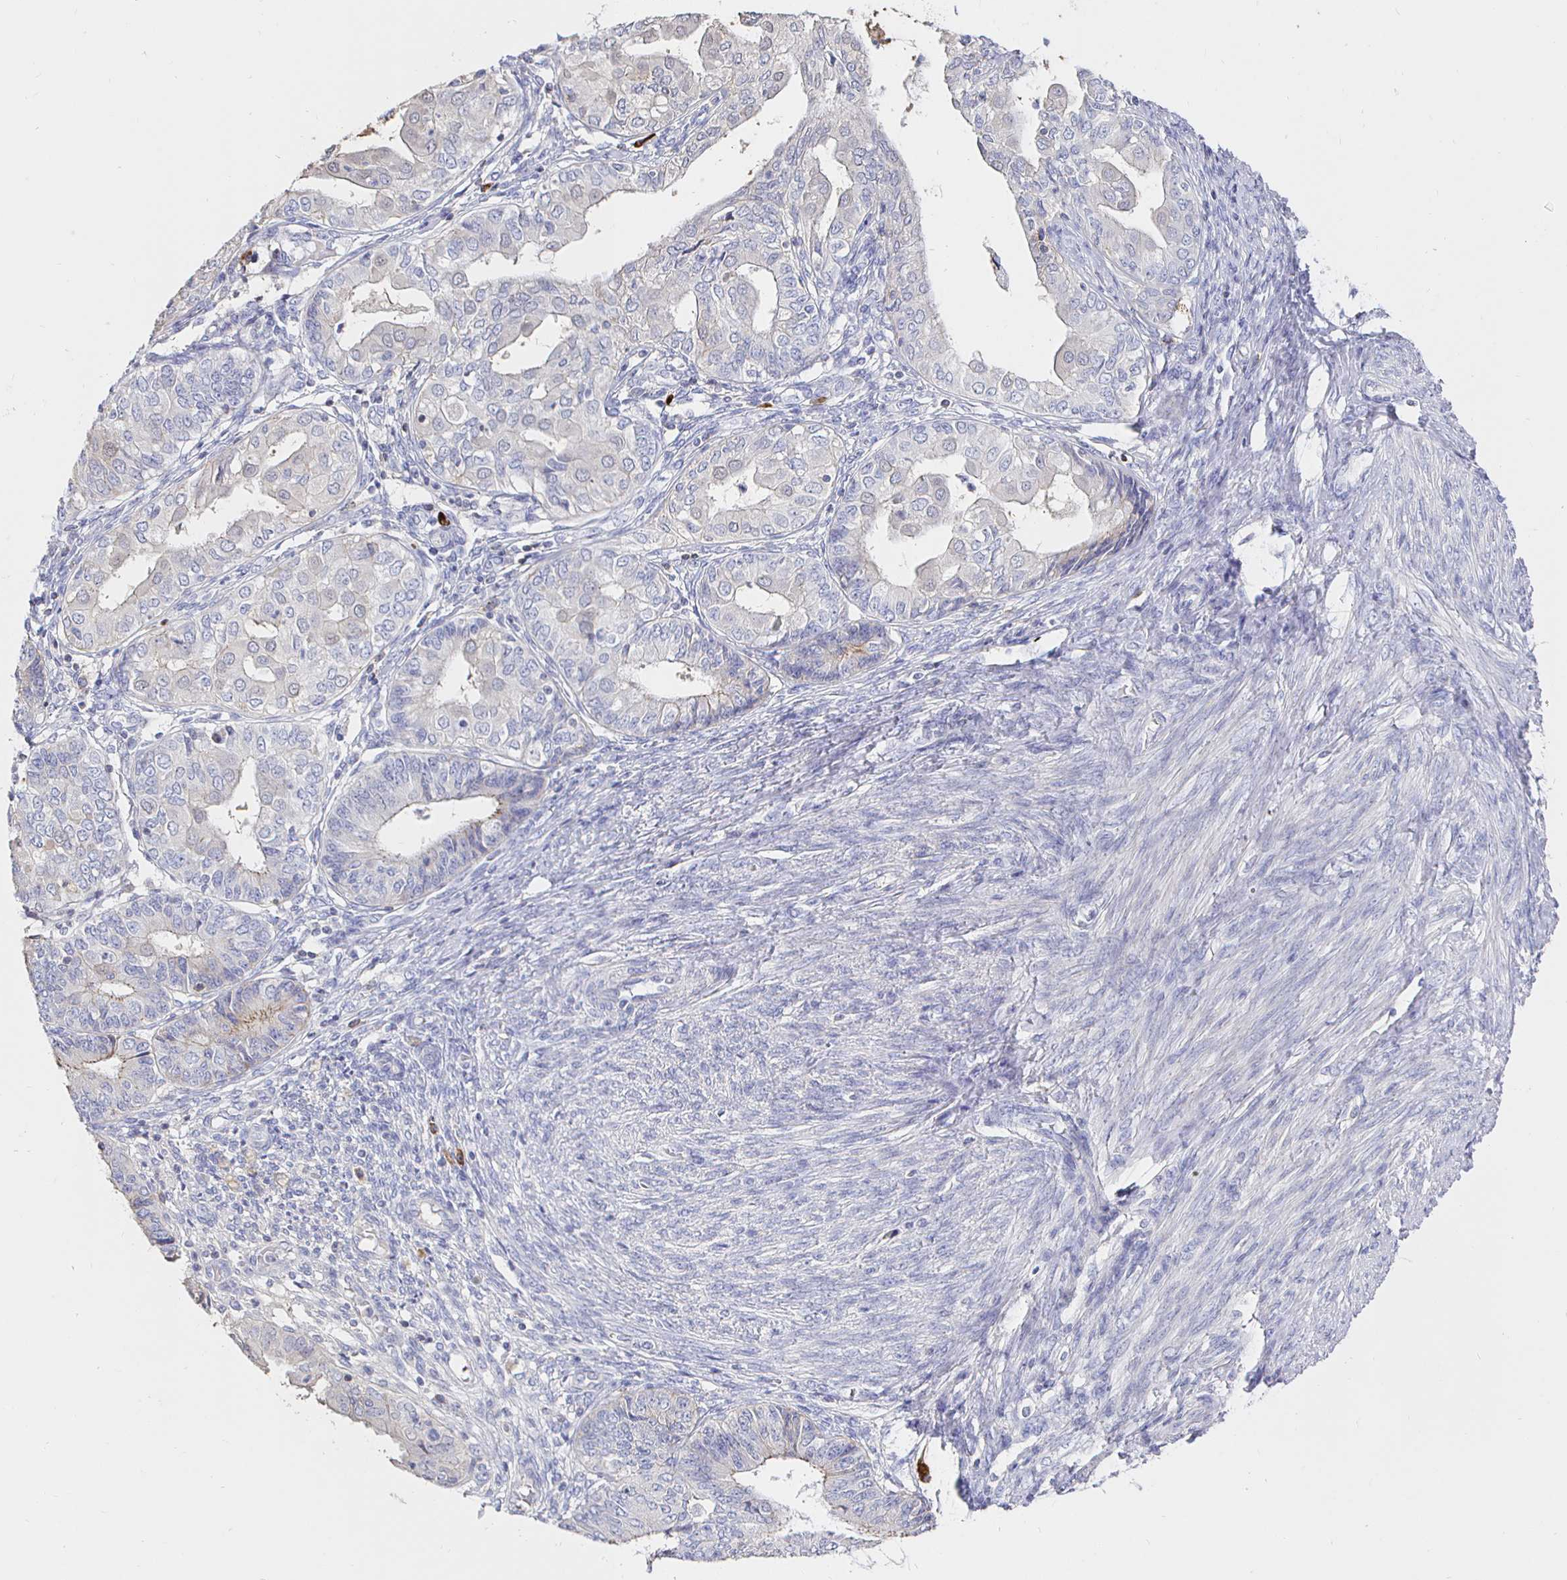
{"staining": {"intensity": "negative", "quantity": "none", "location": "none"}, "tissue": "endometrial cancer", "cell_type": "Tumor cells", "image_type": "cancer", "snomed": [{"axis": "morphology", "description": "Adenocarcinoma, NOS"}, {"axis": "topography", "description": "Endometrium"}], "caption": "High magnification brightfield microscopy of endometrial cancer stained with DAB (brown) and counterstained with hematoxylin (blue): tumor cells show no significant positivity.", "gene": "CXCR3", "patient": {"sex": "female", "age": 68}}